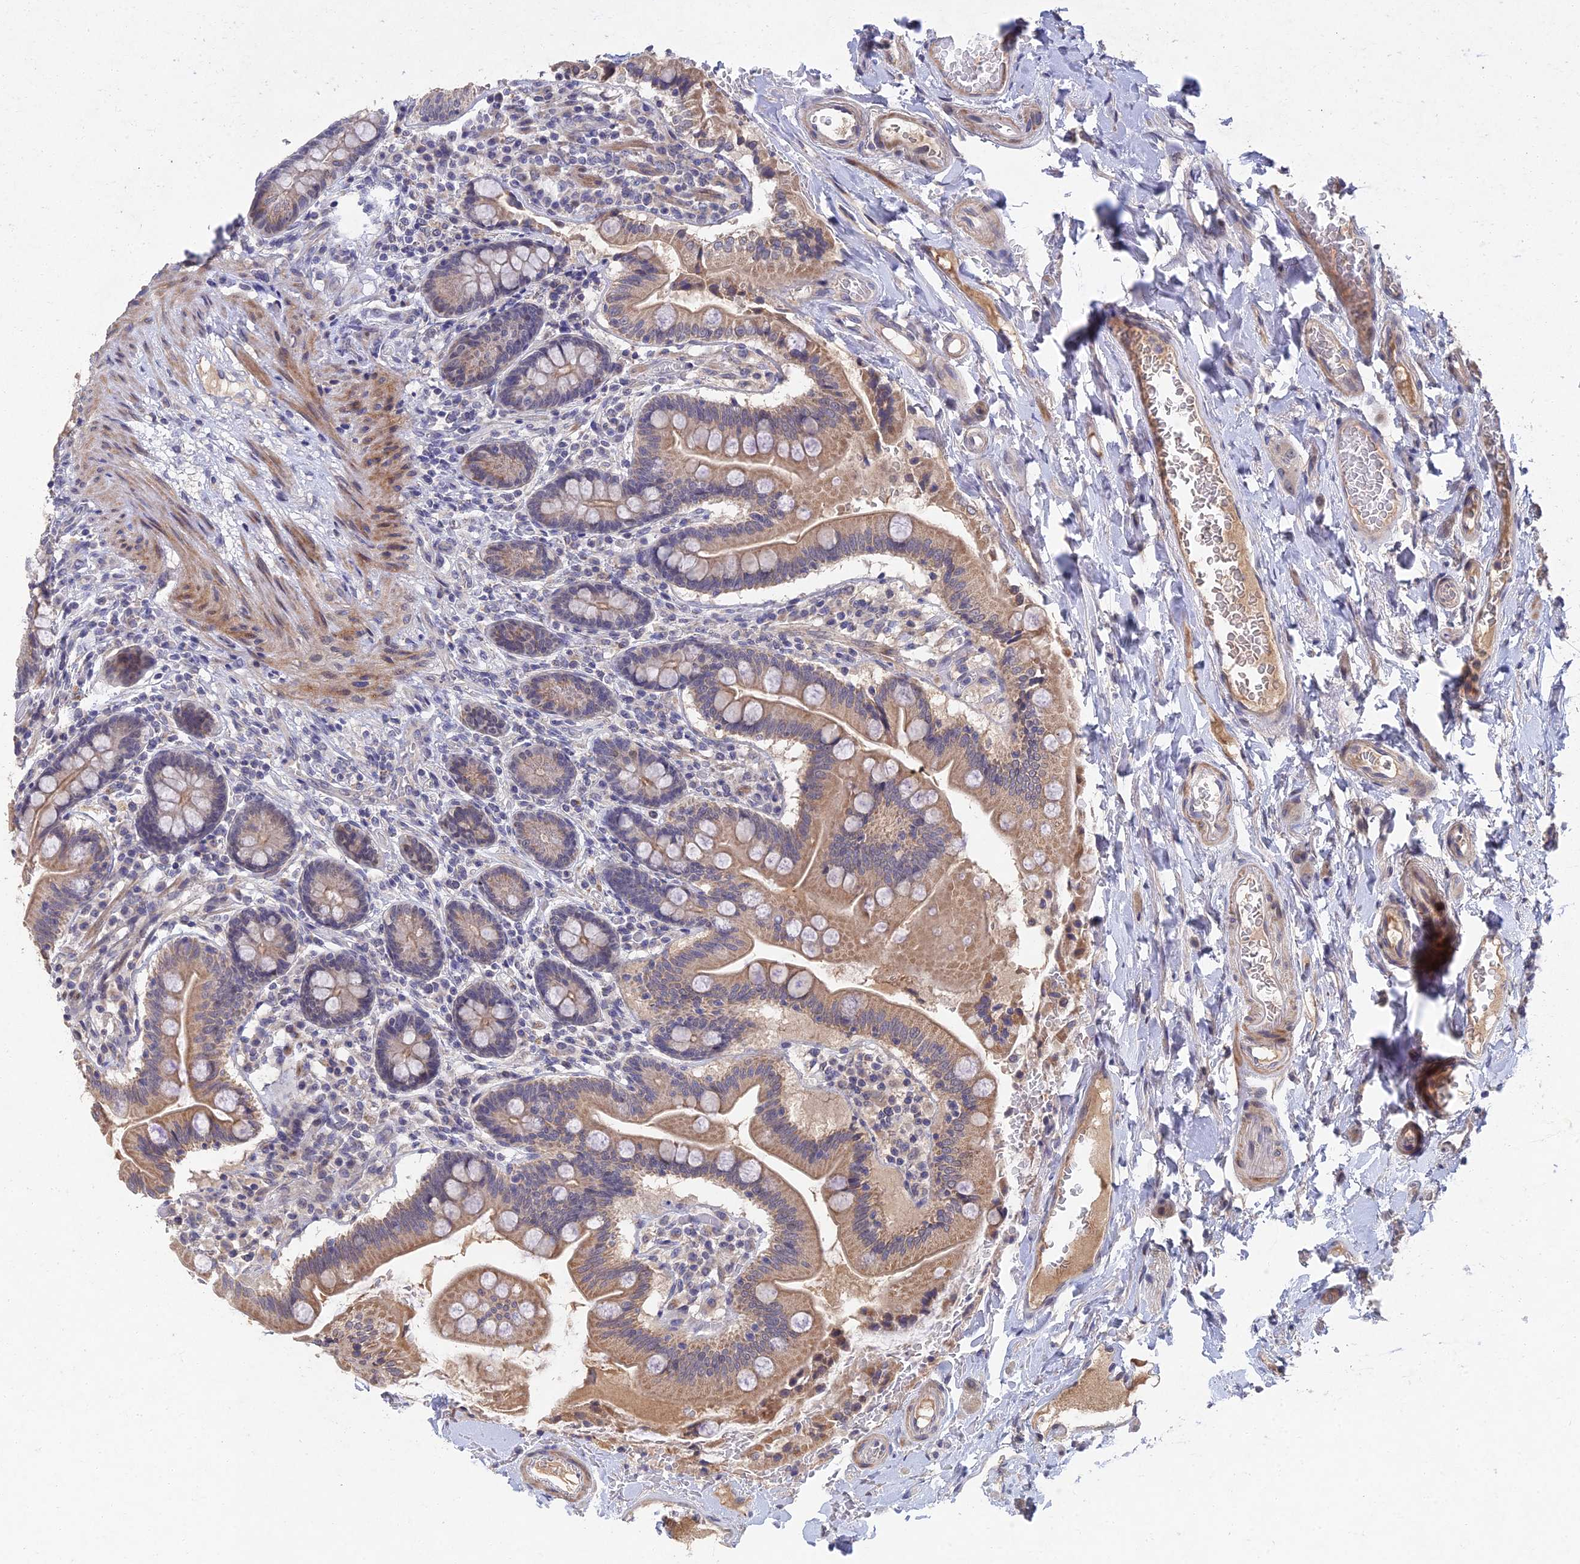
{"staining": {"intensity": "strong", "quantity": "25%-75%", "location": "cytoplasmic/membranous"}, "tissue": "small intestine", "cell_type": "Glandular cells", "image_type": "normal", "snomed": [{"axis": "morphology", "description": "Normal tissue, NOS"}, {"axis": "topography", "description": "Small intestine"}], "caption": "The micrograph shows immunohistochemical staining of unremarkable small intestine. There is strong cytoplasmic/membranous expression is present in about 25%-75% of glandular cells. (DAB IHC with brightfield microscopy, high magnification).", "gene": "GNA15", "patient": {"sex": "female", "age": 64}}